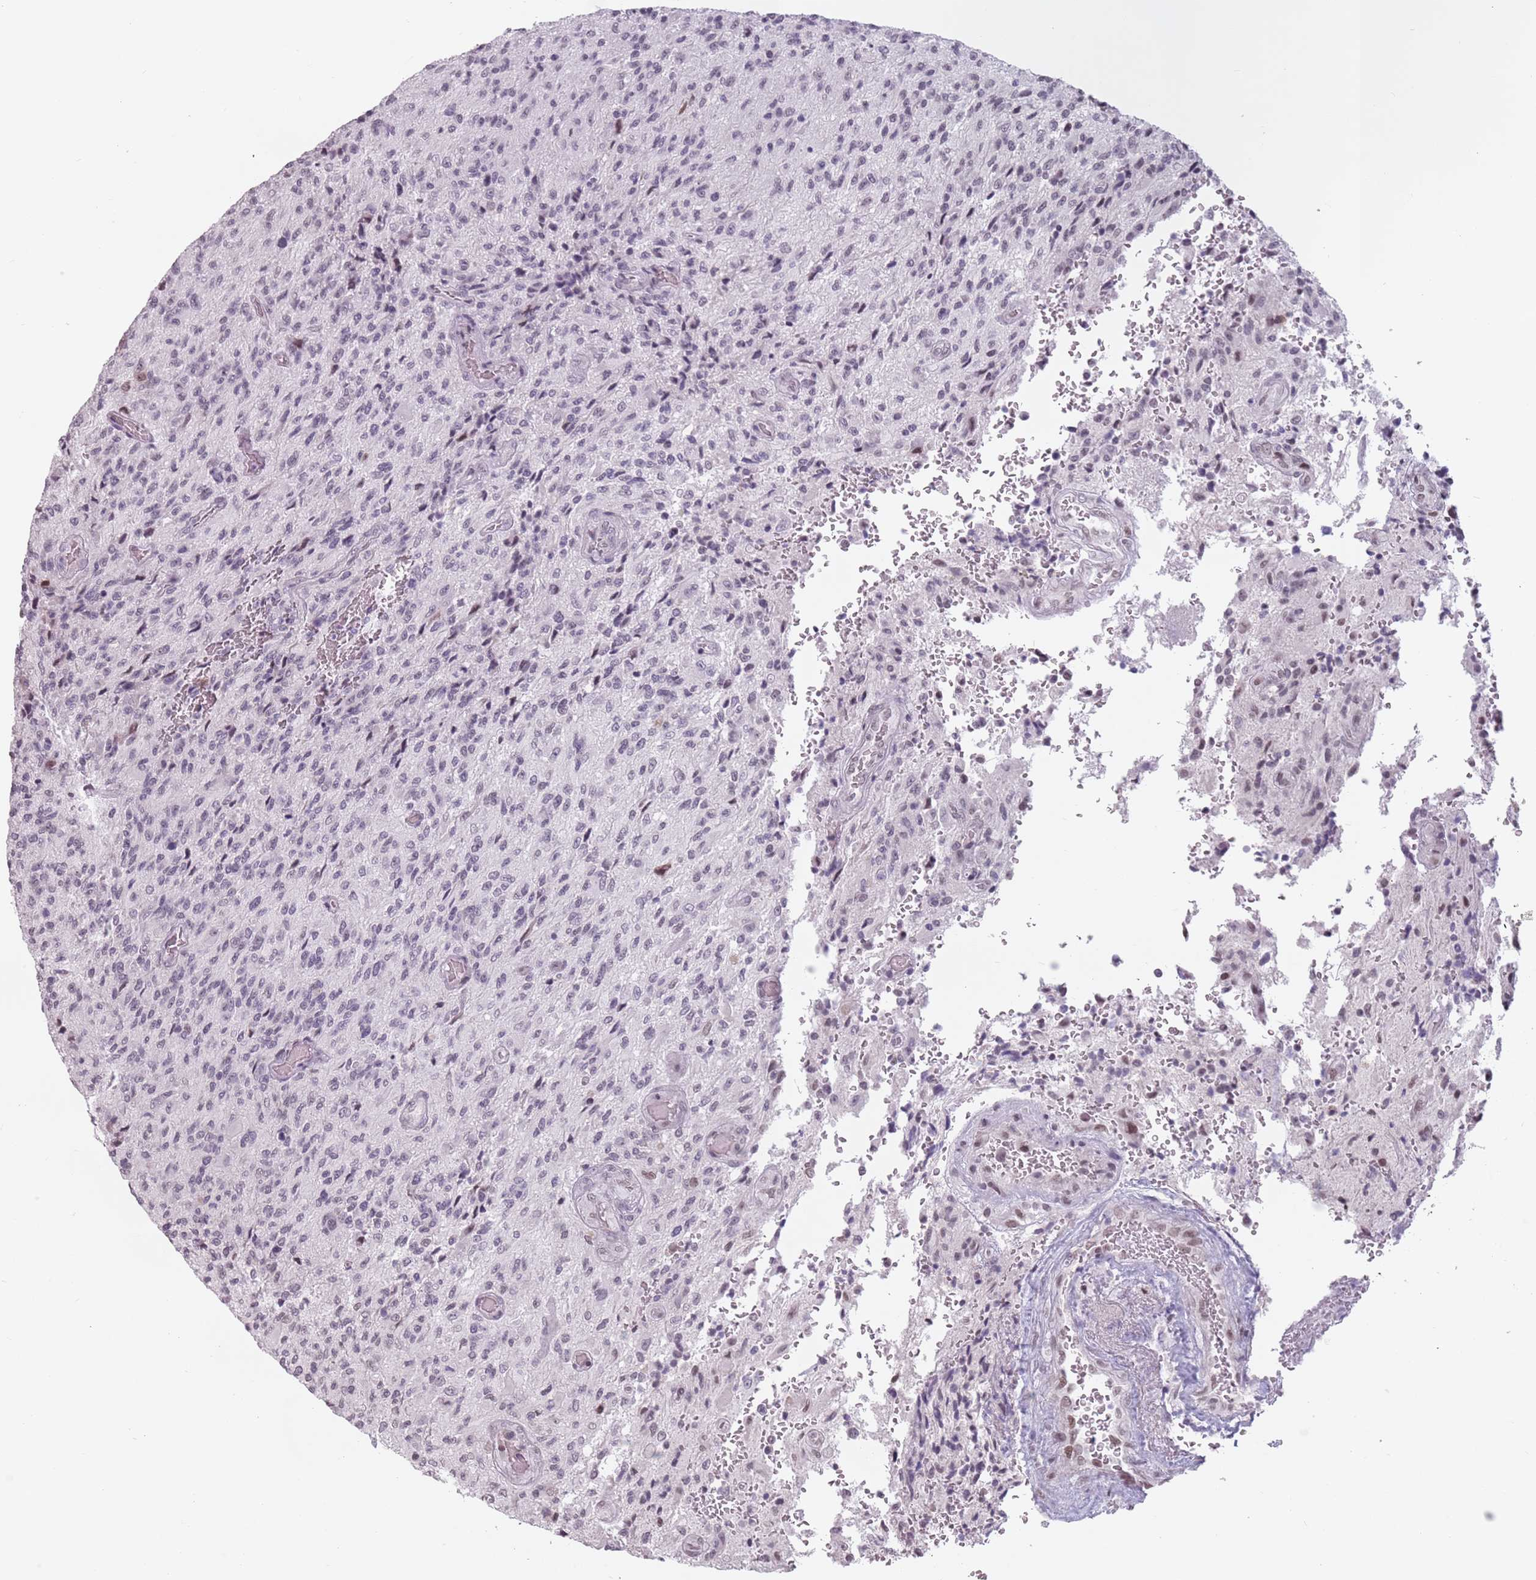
{"staining": {"intensity": "negative", "quantity": "none", "location": "none"}, "tissue": "glioma", "cell_type": "Tumor cells", "image_type": "cancer", "snomed": [{"axis": "morphology", "description": "Normal tissue, NOS"}, {"axis": "morphology", "description": "Glioma, malignant, High grade"}, {"axis": "topography", "description": "Cerebral cortex"}], "caption": "Micrograph shows no protein staining in tumor cells of glioma tissue. (DAB (3,3'-diaminobenzidine) IHC with hematoxylin counter stain).", "gene": "PTCHD1", "patient": {"sex": "male", "age": 56}}